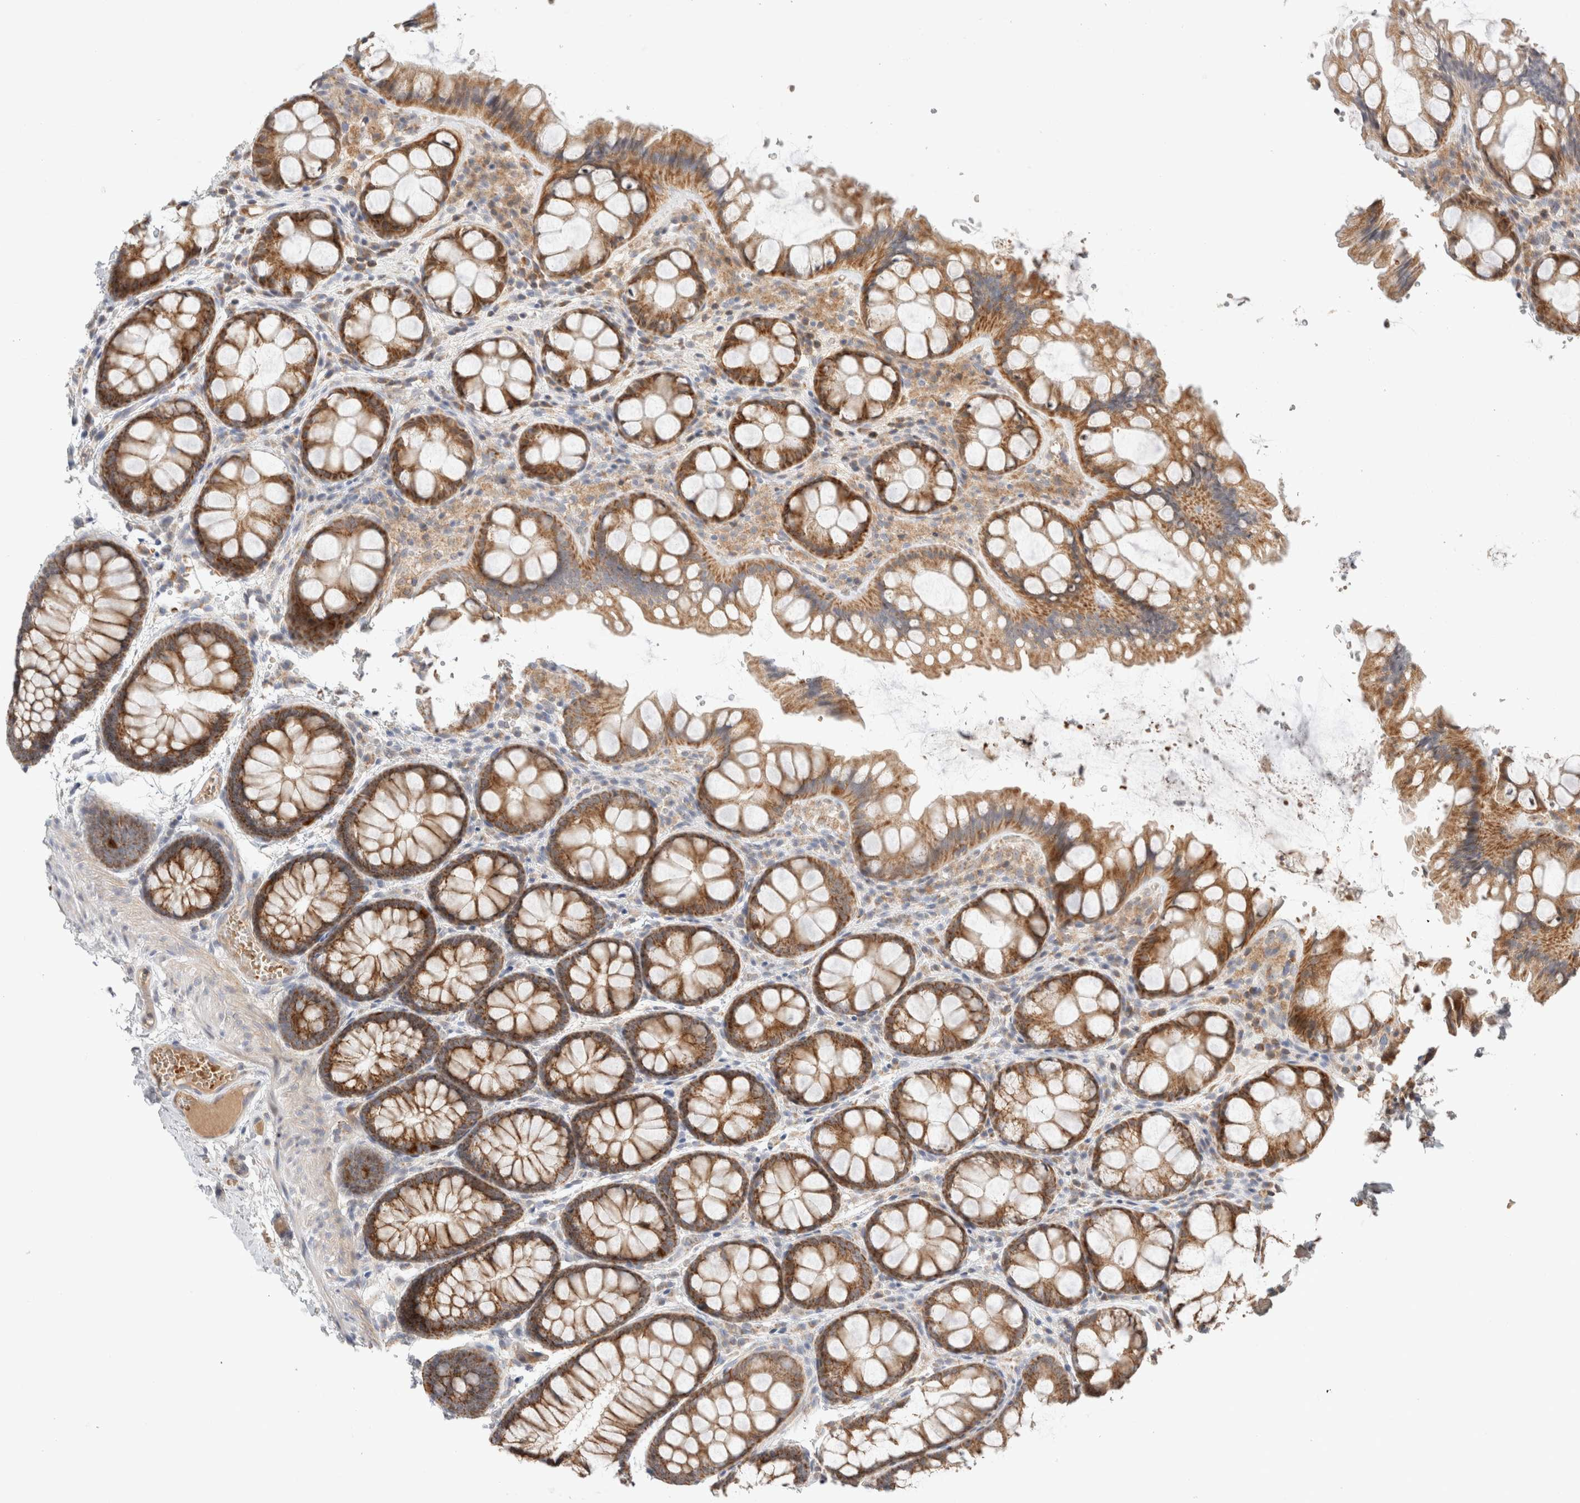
{"staining": {"intensity": "moderate", "quantity": "25%-75%", "location": "none"}, "tissue": "colon", "cell_type": "Endothelial cells", "image_type": "normal", "snomed": [{"axis": "morphology", "description": "Normal tissue, NOS"}, {"axis": "topography", "description": "Colon"}], "caption": "An image of human colon stained for a protein exhibits moderate None brown staining in endothelial cells. (IHC, brightfield microscopy, high magnification).", "gene": "MRM3", "patient": {"sex": "male", "age": 47}}